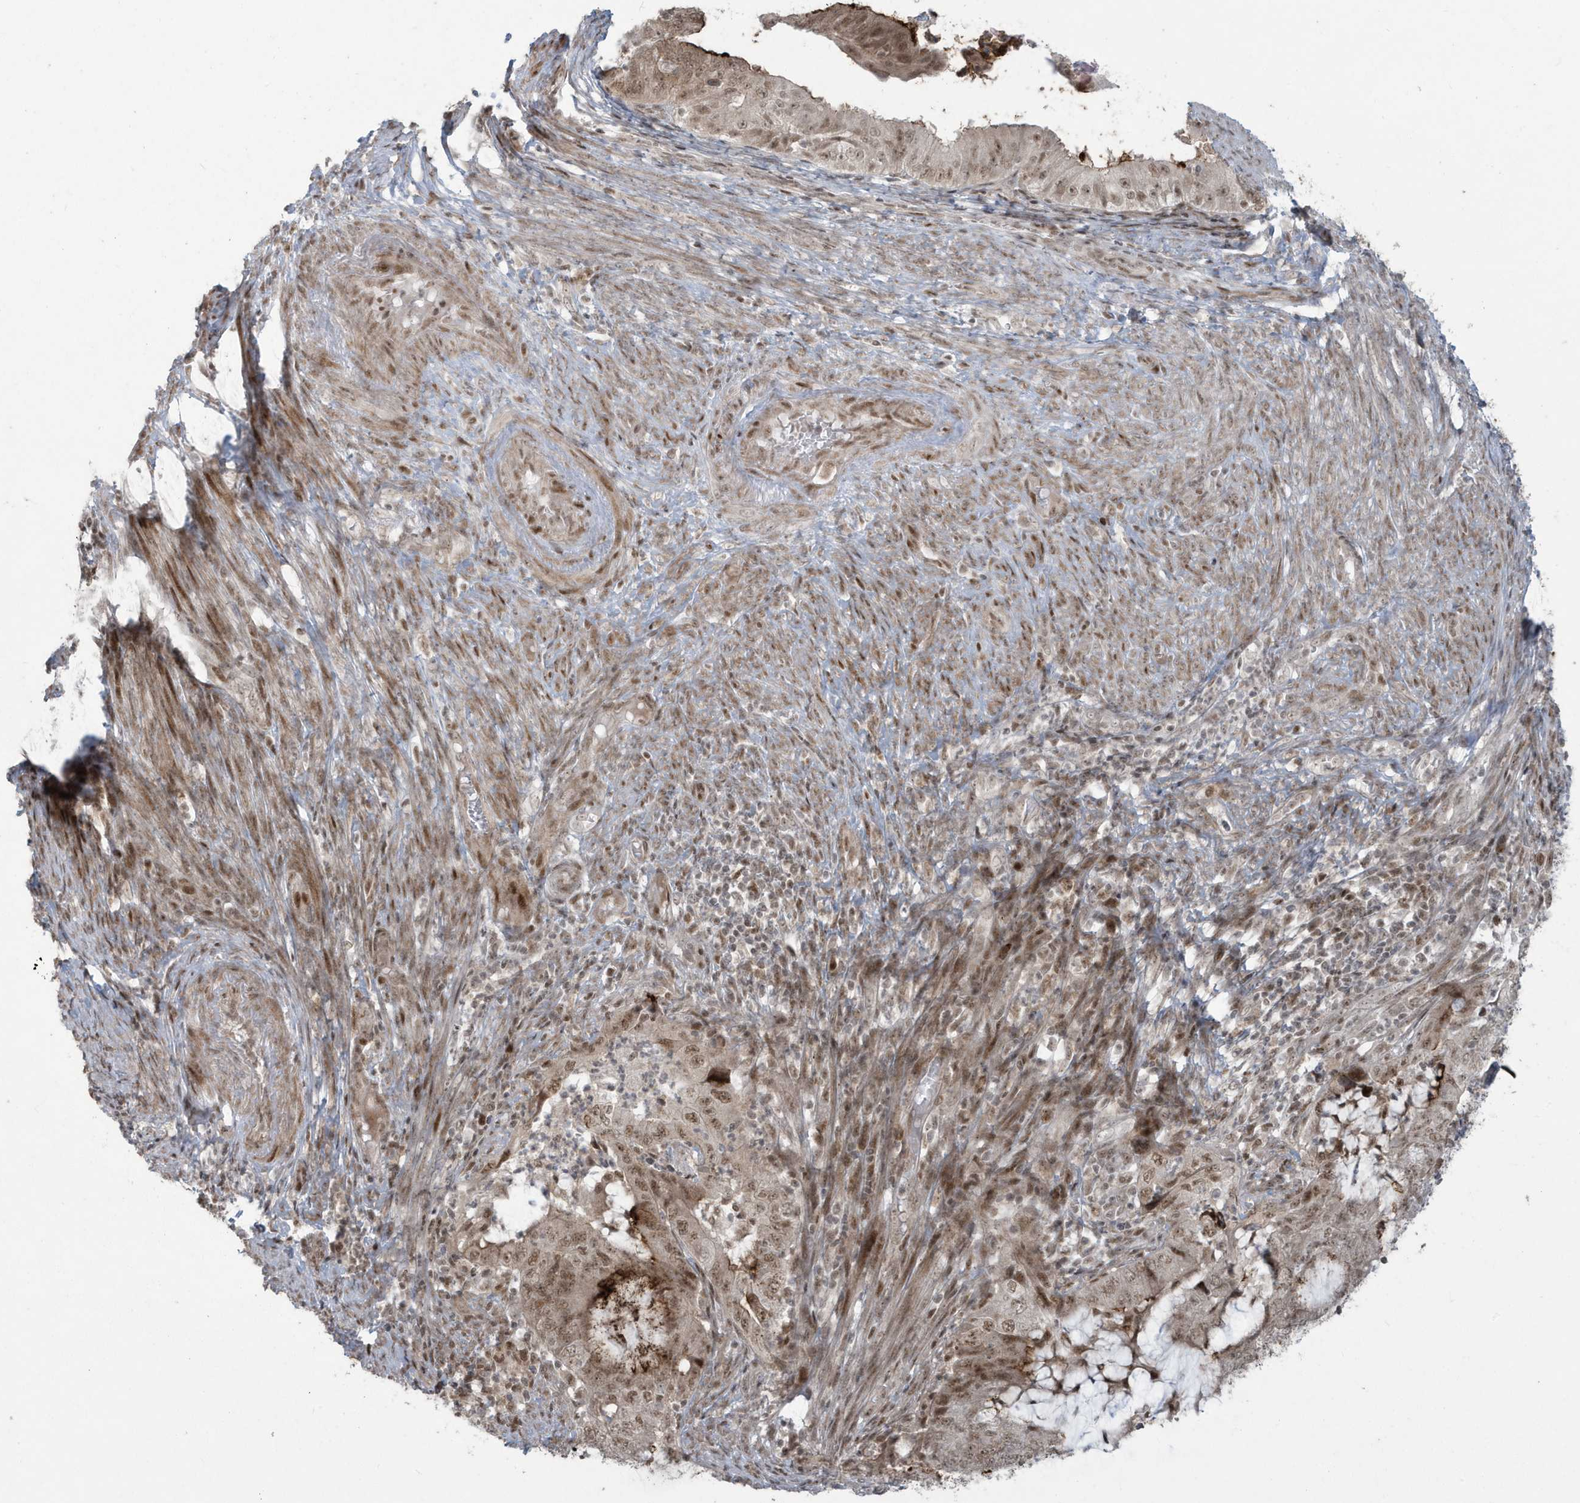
{"staining": {"intensity": "moderate", "quantity": ">75%", "location": "cytoplasmic/membranous,nuclear"}, "tissue": "endometrial cancer", "cell_type": "Tumor cells", "image_type": "cancer", "snomed": [{"axis": "morphology", "description": "Adenocarcinoma, NOS"}, {"axis": "topography", "description": "Endometrium"}], "caption": "Tumor cells display medium levels of moderate cytoplasmic/membranous and nuclear staining in about >75% of cells in adenocarcinoma (endometrial).", "gene": "C1orf52", "patient": {"sex": "female", "age": 51}}